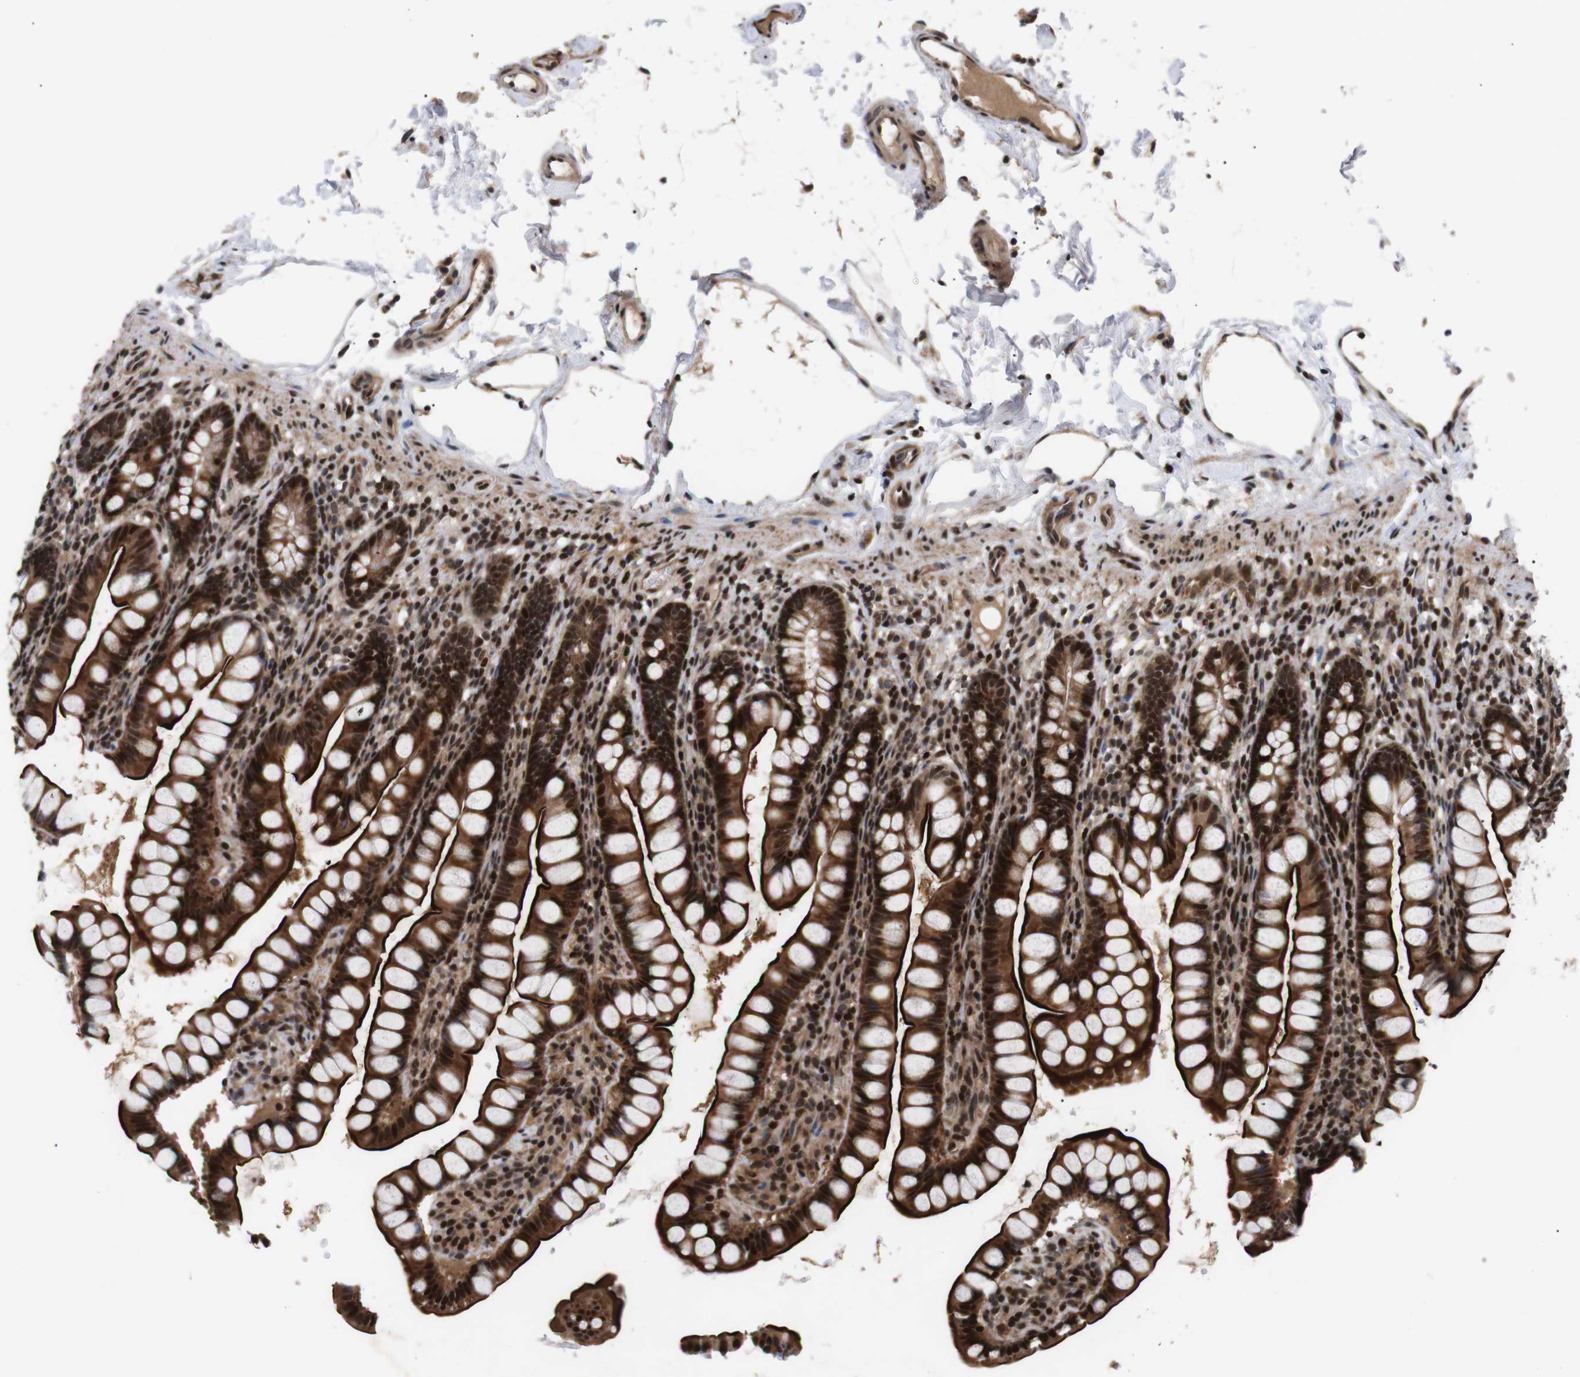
{"staining": {"intensity": "strong", "quantity": ">75%", "location": "cytoplasmic/membranous,nuclear"}, "tissue": "small intestine", "cell_type": "Glandular cells", "image_type": "normal", "snomed": [{"axis": "morphology", "description": "Normal tissue, NOS"}, {"axis": "topography", "description": "Small intestine"}], "caption": "Small intestine stained with immunohistochemistry exhibits strong cytoplasmic/membranous,nuclear expression in approximately >75% of glandular cells. The protein is stained brown, and the nuclei are stained in blue (DAB (3,3'-diaminobenzidine) IHC with brightfield microscopy, high magnification).", "gene": "KIF23", "patient": {"sex": "female", "age": 84}}